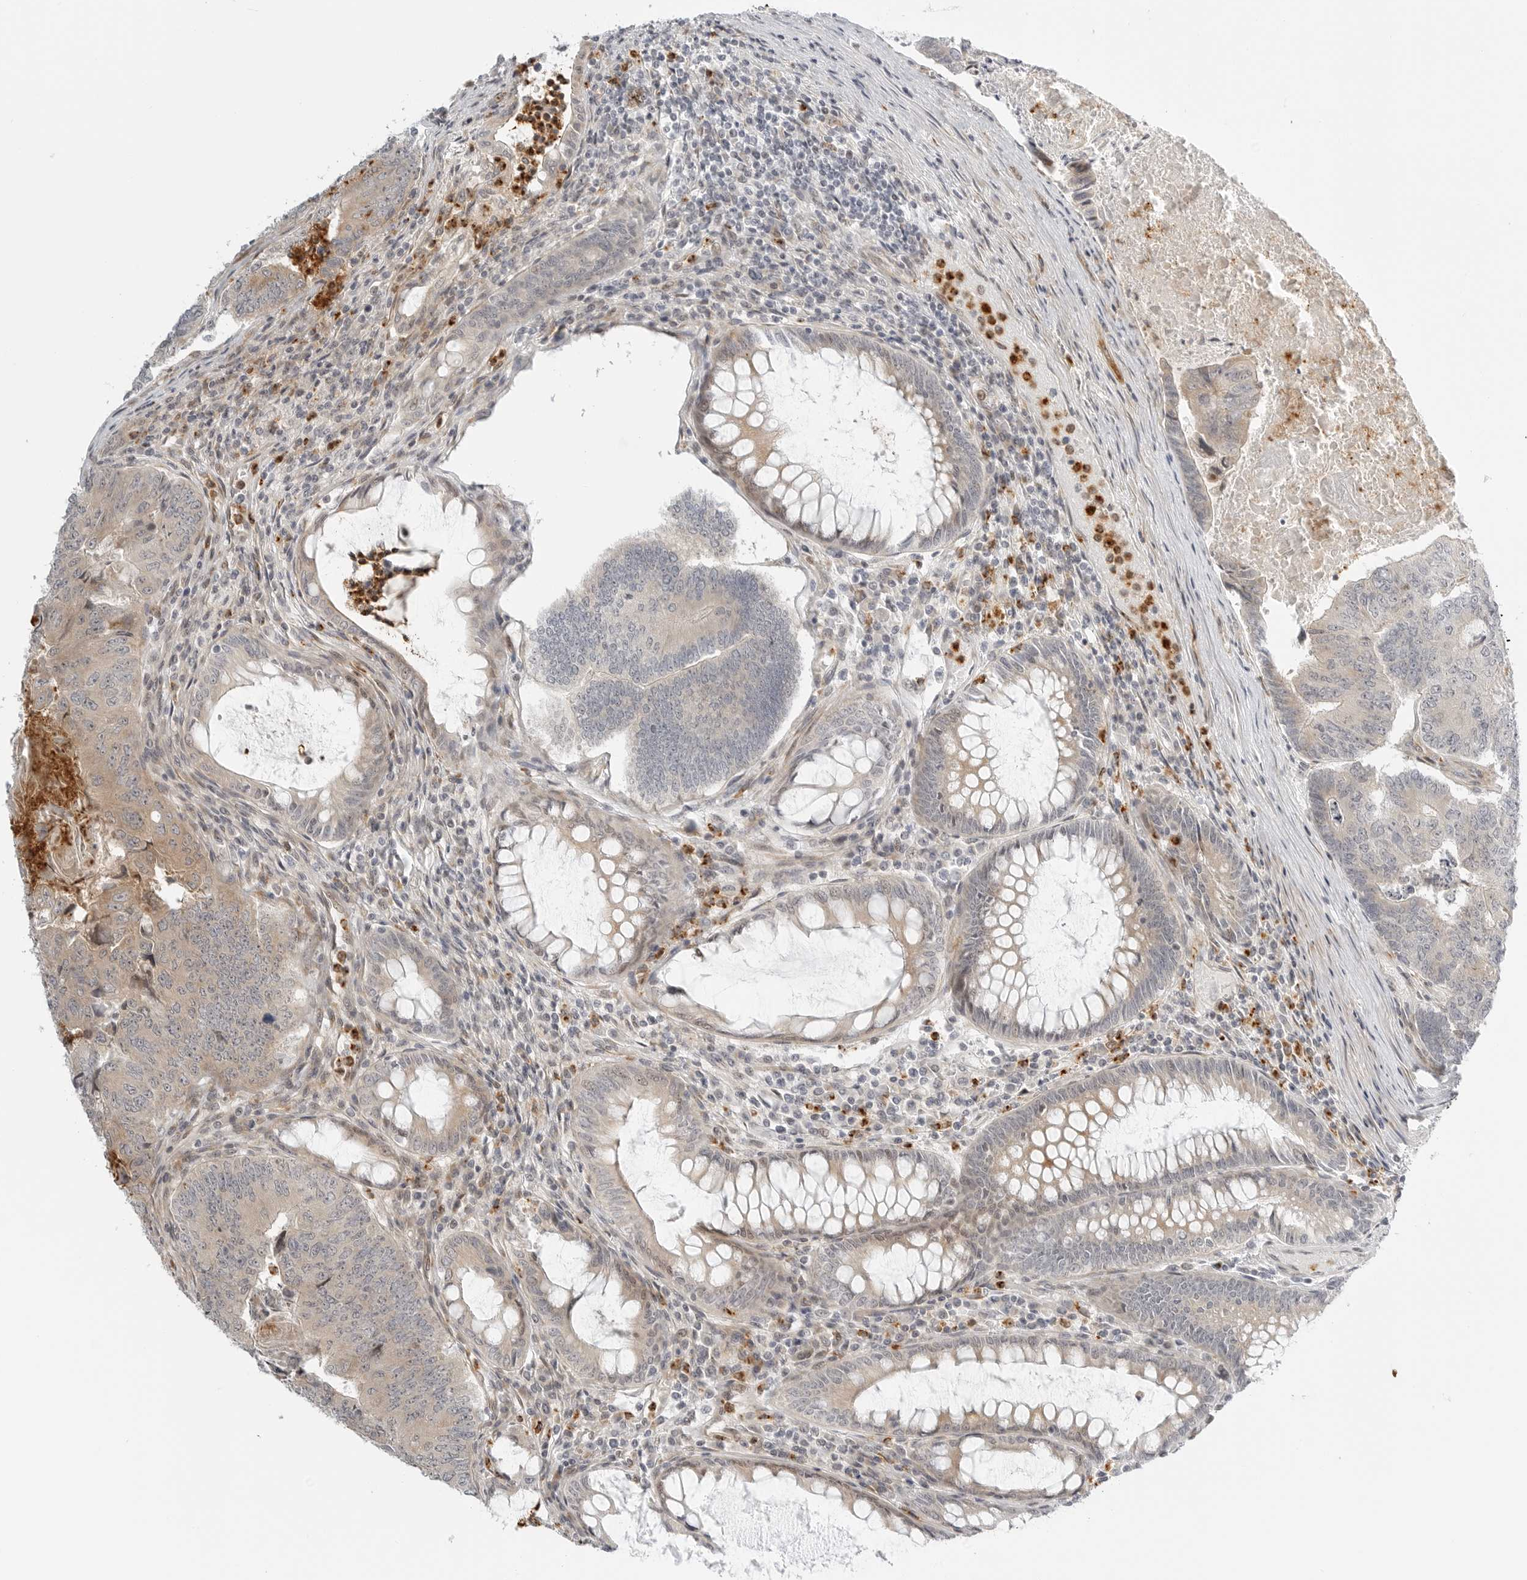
{"staining": {"intensity": "moderate", "quantity": "25%-75%", "location": "cytoplasmic/membranous,nuclear"}, "tissue": "colorectal cancer", "cell_type": "Tumor cells", "image_type": "cancer", "snomed": [{"axis": "morphology", "description": "Adenocarcinoma, NOS"}, {"axis": "topography", "description": "Colon"}], "caption": "Immunohistochemistry (DAB (3,3'-diaminobenzidine)) staining of human adenocarcinoma (colorectal) demonstrates moderate cytoplasmic/membranous and nuclear protein expression in approximately 25%-75% of tumor cells. (Stains: DAB (3,3'-diaminobenzidine) in brown, nuclei in blue, Microscopy: brightfield microscopy at high magnification).", "gene": "DSCC1", "patient": {"sex": "female", "age": 67}}